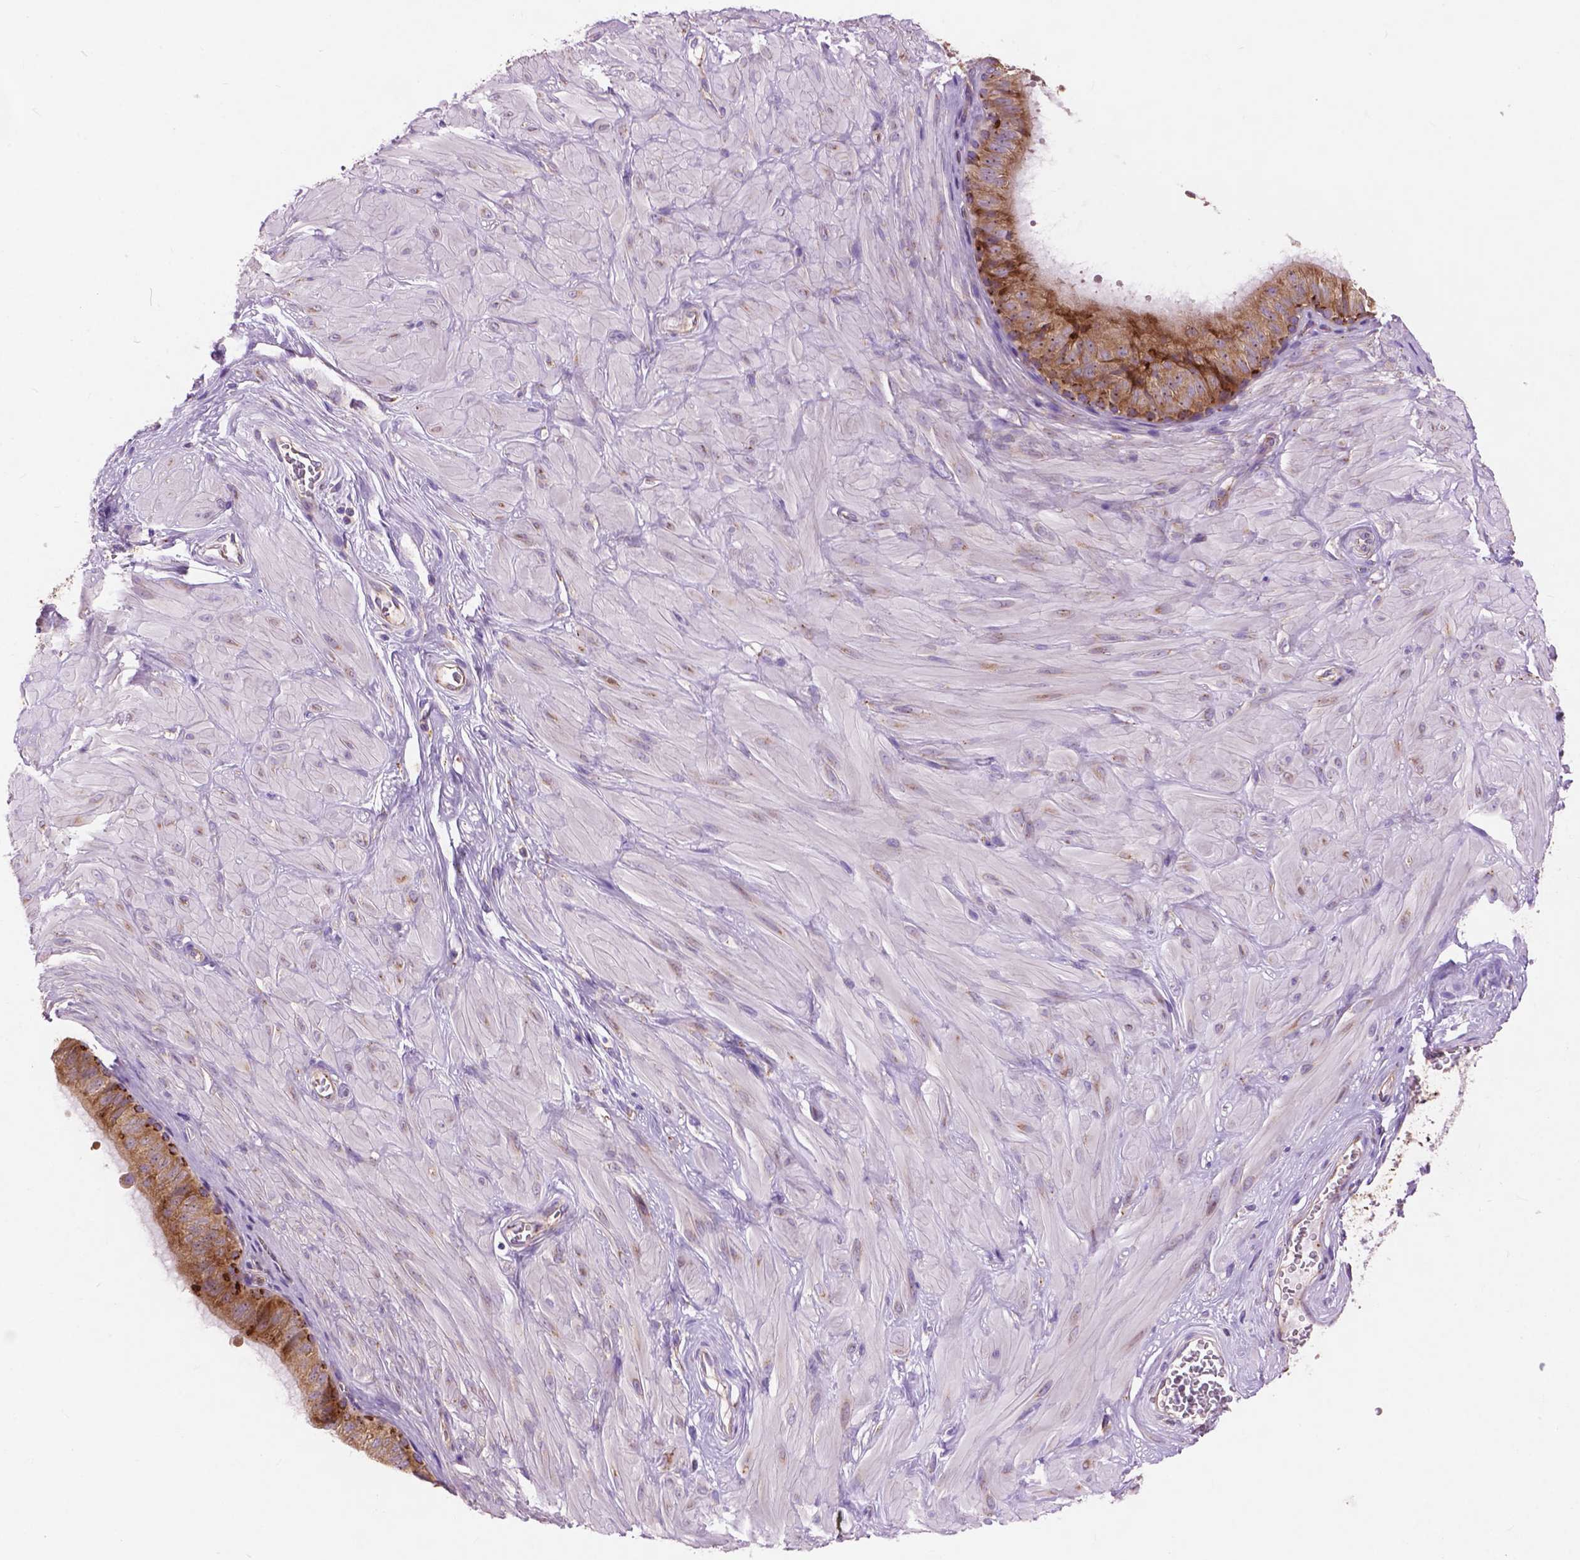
{"staining": {"intensity": "moderate", "quantity": ">75%", "location": "cytoplasmic/membranous"}, "tissue": "epididymis", "cell_type": "Glandular cells", "image_type": "normal", "snomed": [{"axis": "morphology", "description": "Normal tissue, NOS"}, {"axis": "topography", "description": "Epididymis"}], "caption": "Epididymis stained with immunohistochemistry shows moderate cytoplasmic/membranous positivity in about >75% of glandular cells.", "gene": "RPL37A", "patient": {"sex": "male", "age": 37}}